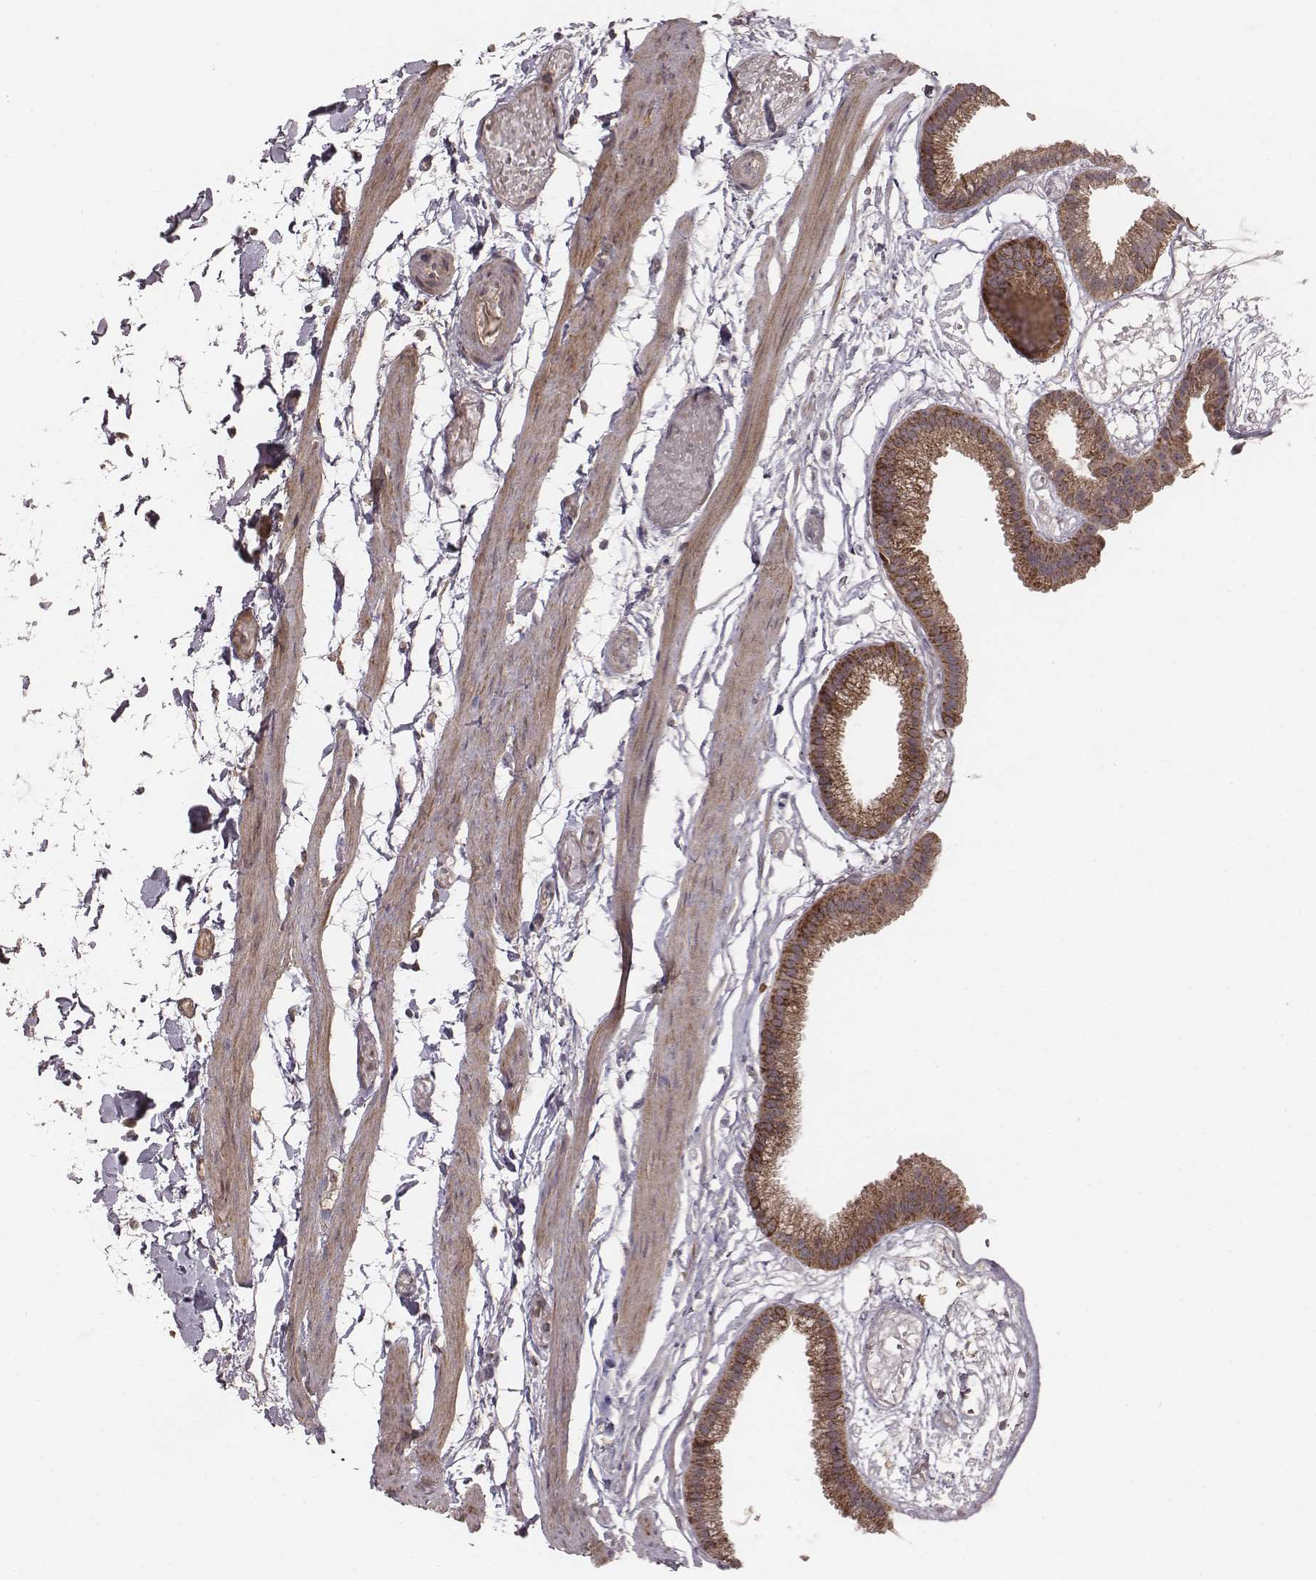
{"staining": {"intensity": "strong", "quantity": ">75%", "location": "cytoplasmic/membranous"}, "tissue": "gallbladder", "cell_type": "Glandular cells", "image_type": "normal", "snomed": [{"axis": "morphology", "description": "Normal tissue, NOS"}, {"axis": "topography", "description": "Gallbladder"}], "caption": "Immunohistochemistry (IHC) image of benign gallbladder: human gallbladder stained using immunohistochemistry displays high levels of strong protein expression localized specifically in the cytoplasmic/membranous of glandular cells, appearing as a cytoplasmic/membranous brown color.", "gene": "PDCD2L", "patient": {"sex": "female", "age": 45}}